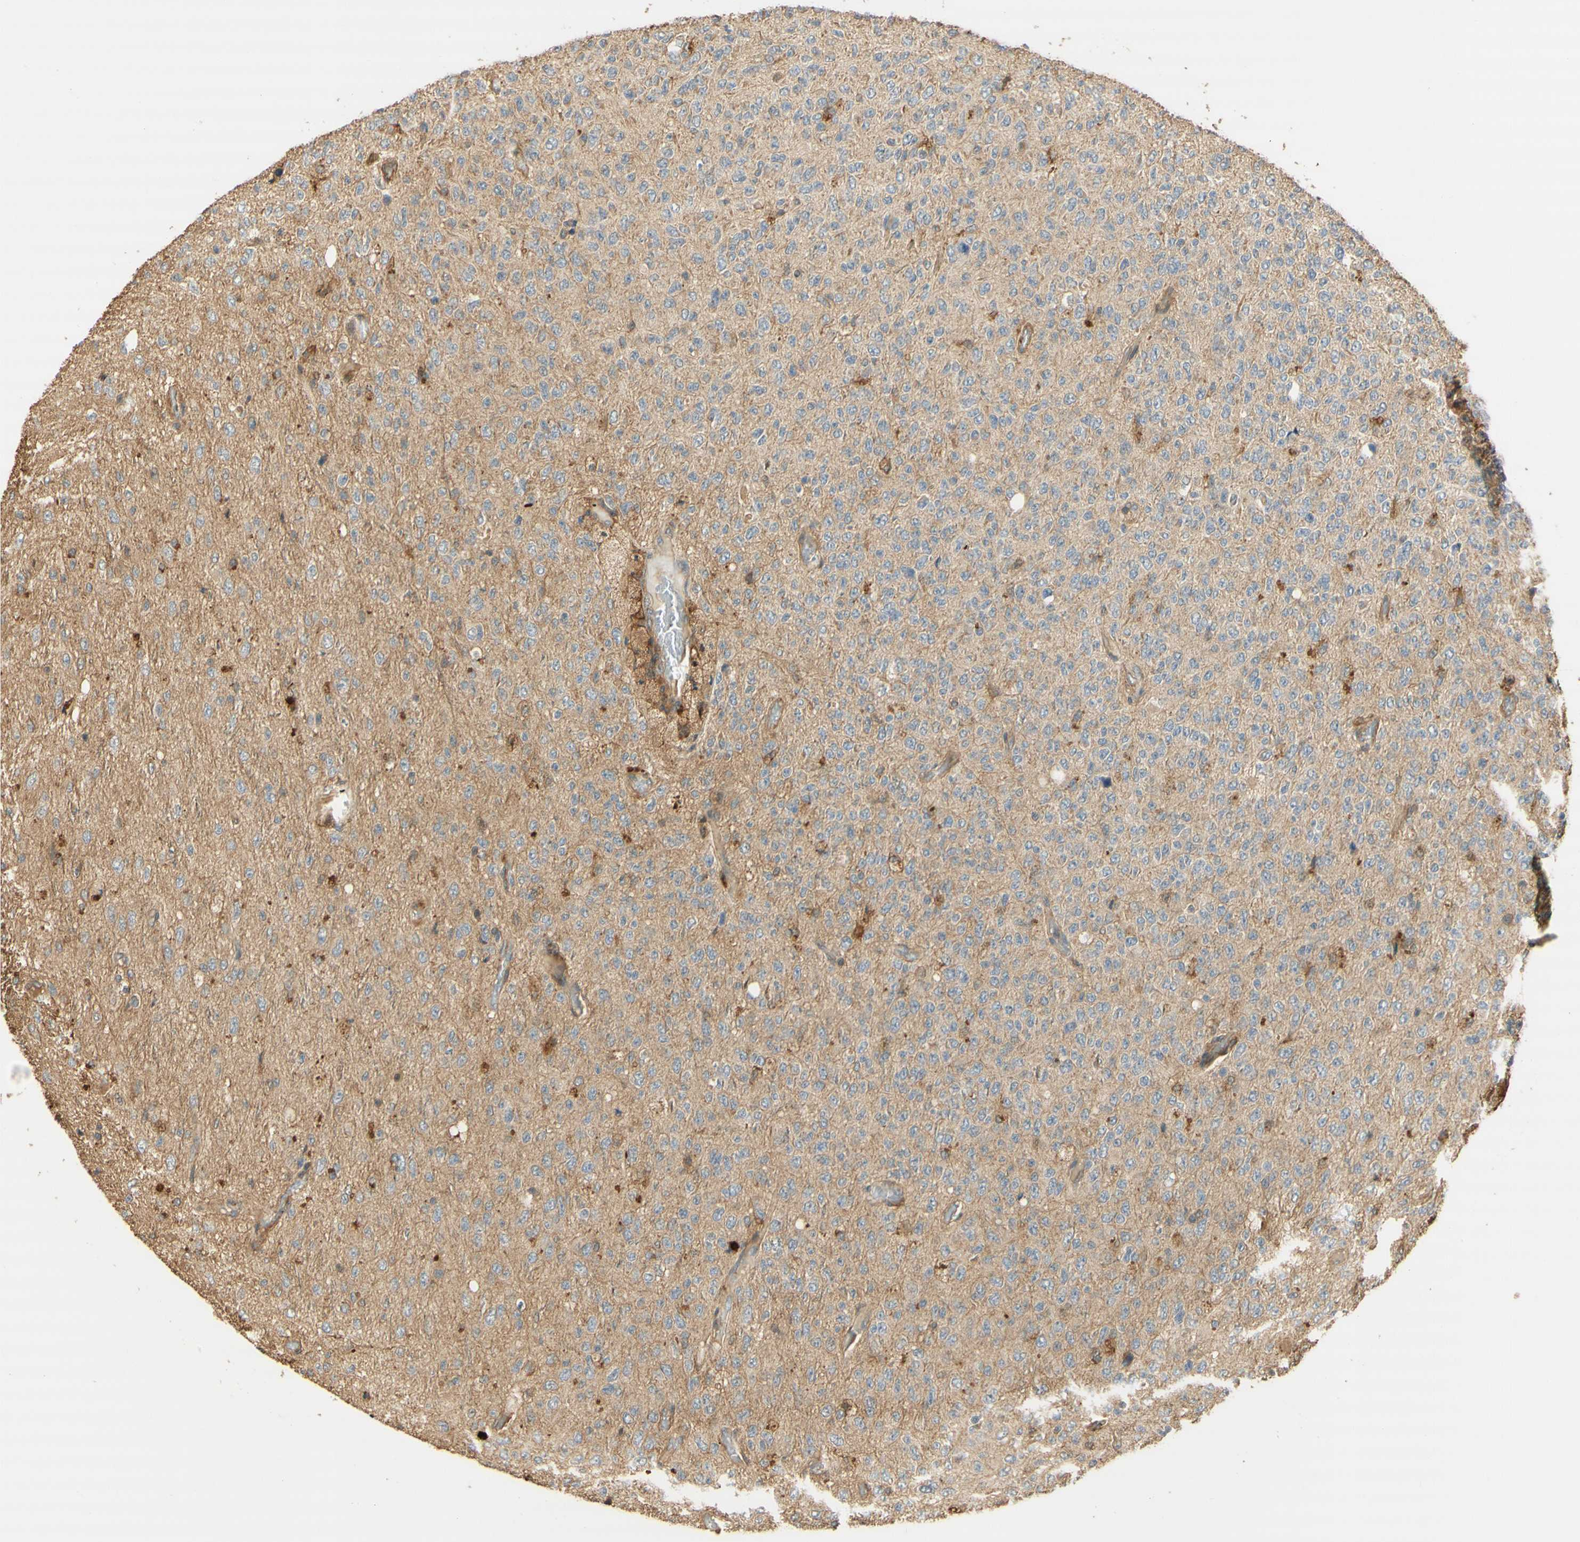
{"staining": {"intensity": "moderate", "quantity": ">75%", "location": "cytoplasmic/membranous"}, "tissue": "glioma", "cell_type": "Tumor cells", "image_type": "cancer", "snomed": [{"axis": "morphology", "description": "Glioma, malignant, High grade"}, {"axis": "topography", "description": "pancreas cauda"}], "caption": "Glioma stained with DAB immunohistochemistry (IHC) demonstrates medium levels of moderate cytoplasmic/membranous positivity in approximately >75% of tumor cells. (Stains: DAB (3,3'-diaminobenzidine) in brown, nuclei in blue, Microscopy: brightfield microscopy at high magnification).", "gene": "AGER", "patient": {"sex": "male", "age": 60}}